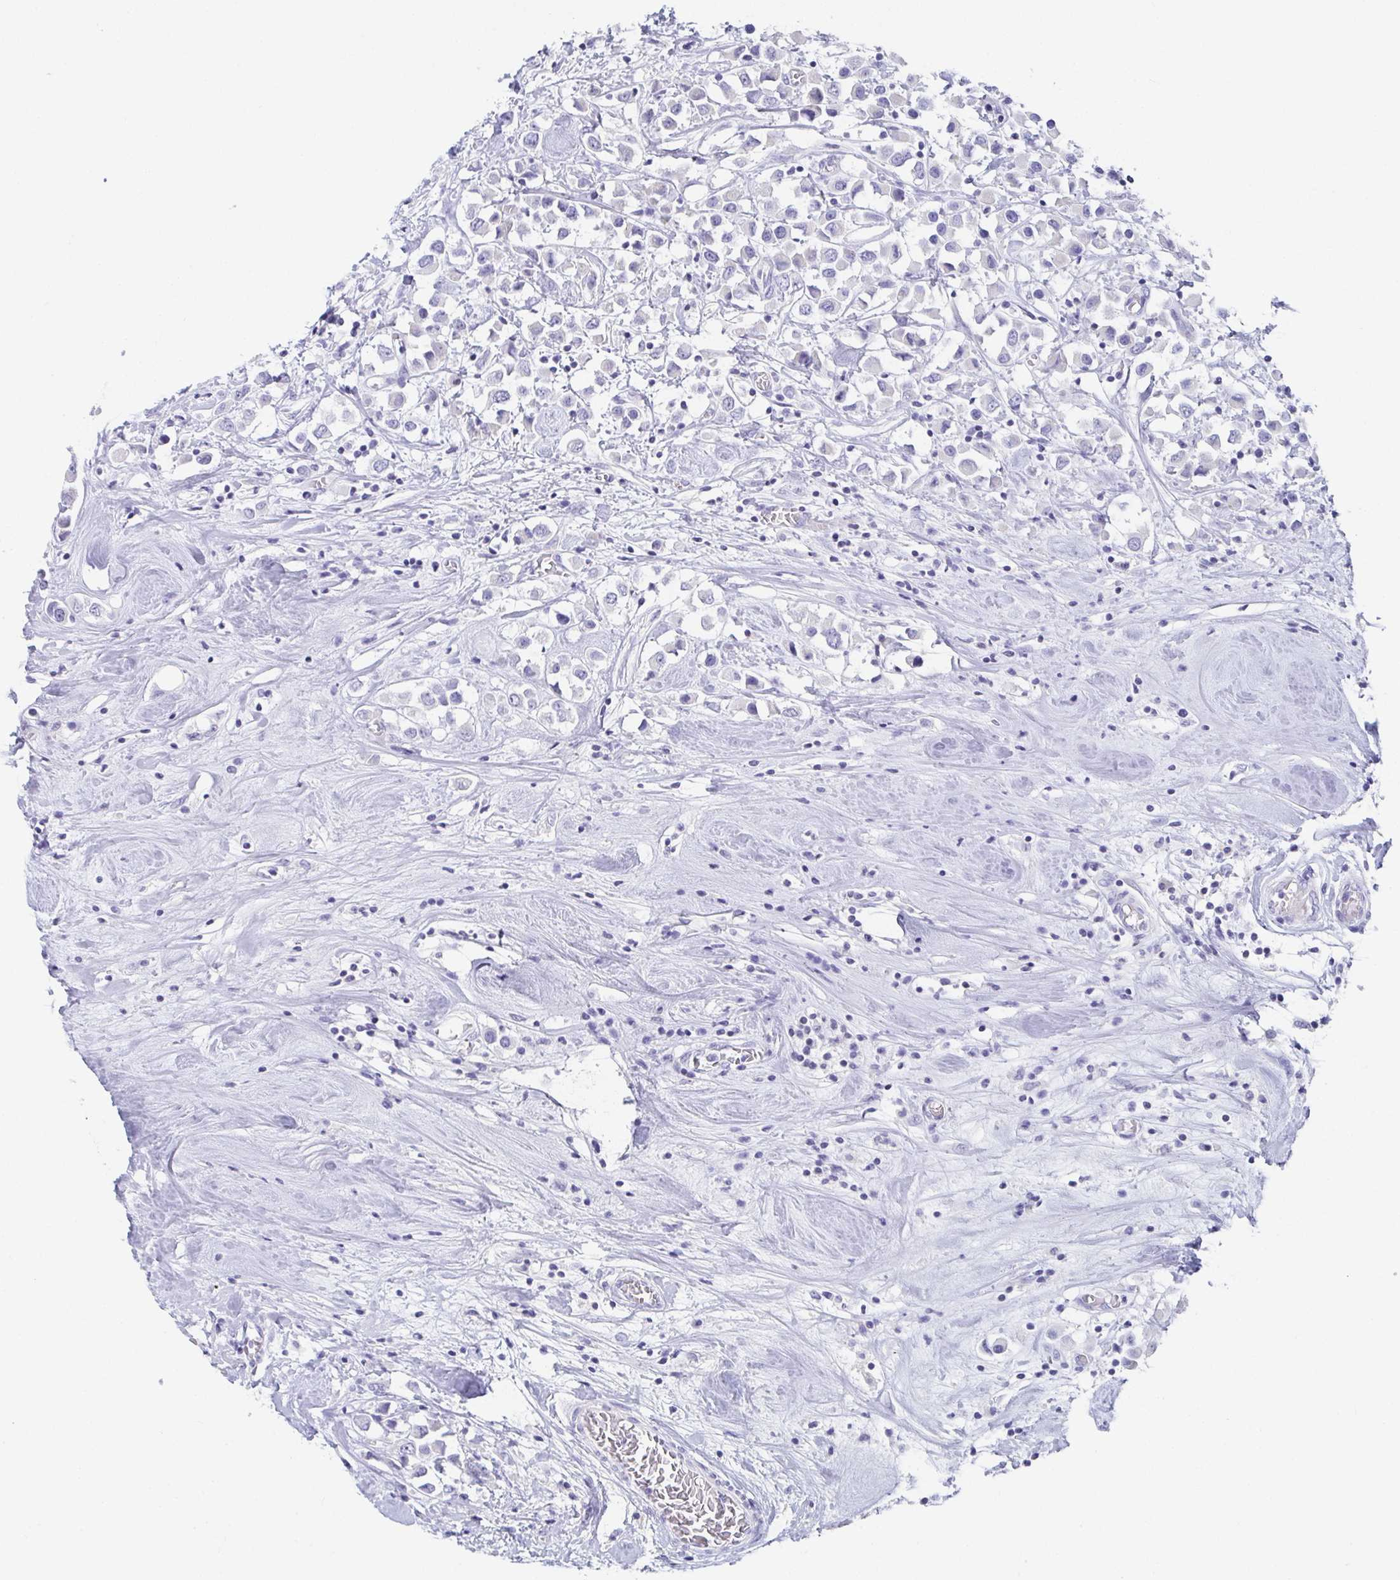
{"staining": {"intensity": "negative", "quantity": "none", "location": "none"}, "tissue": "breast cancer", "cell_type": "Tumor cells", "image_type": "cancer", "snomed": [{"axis": "morphology", "description": "Duct carcinoma"}, {"axis": "topography", "description": "Breast"}], "caption": "Immunohistochemical staining of human breast cancer (intraductal carcinoma) exhibits no significant positivity in tumor cells.", "gene": "PLA2G1B", "patient": {"sex": "female", "age": 61}}